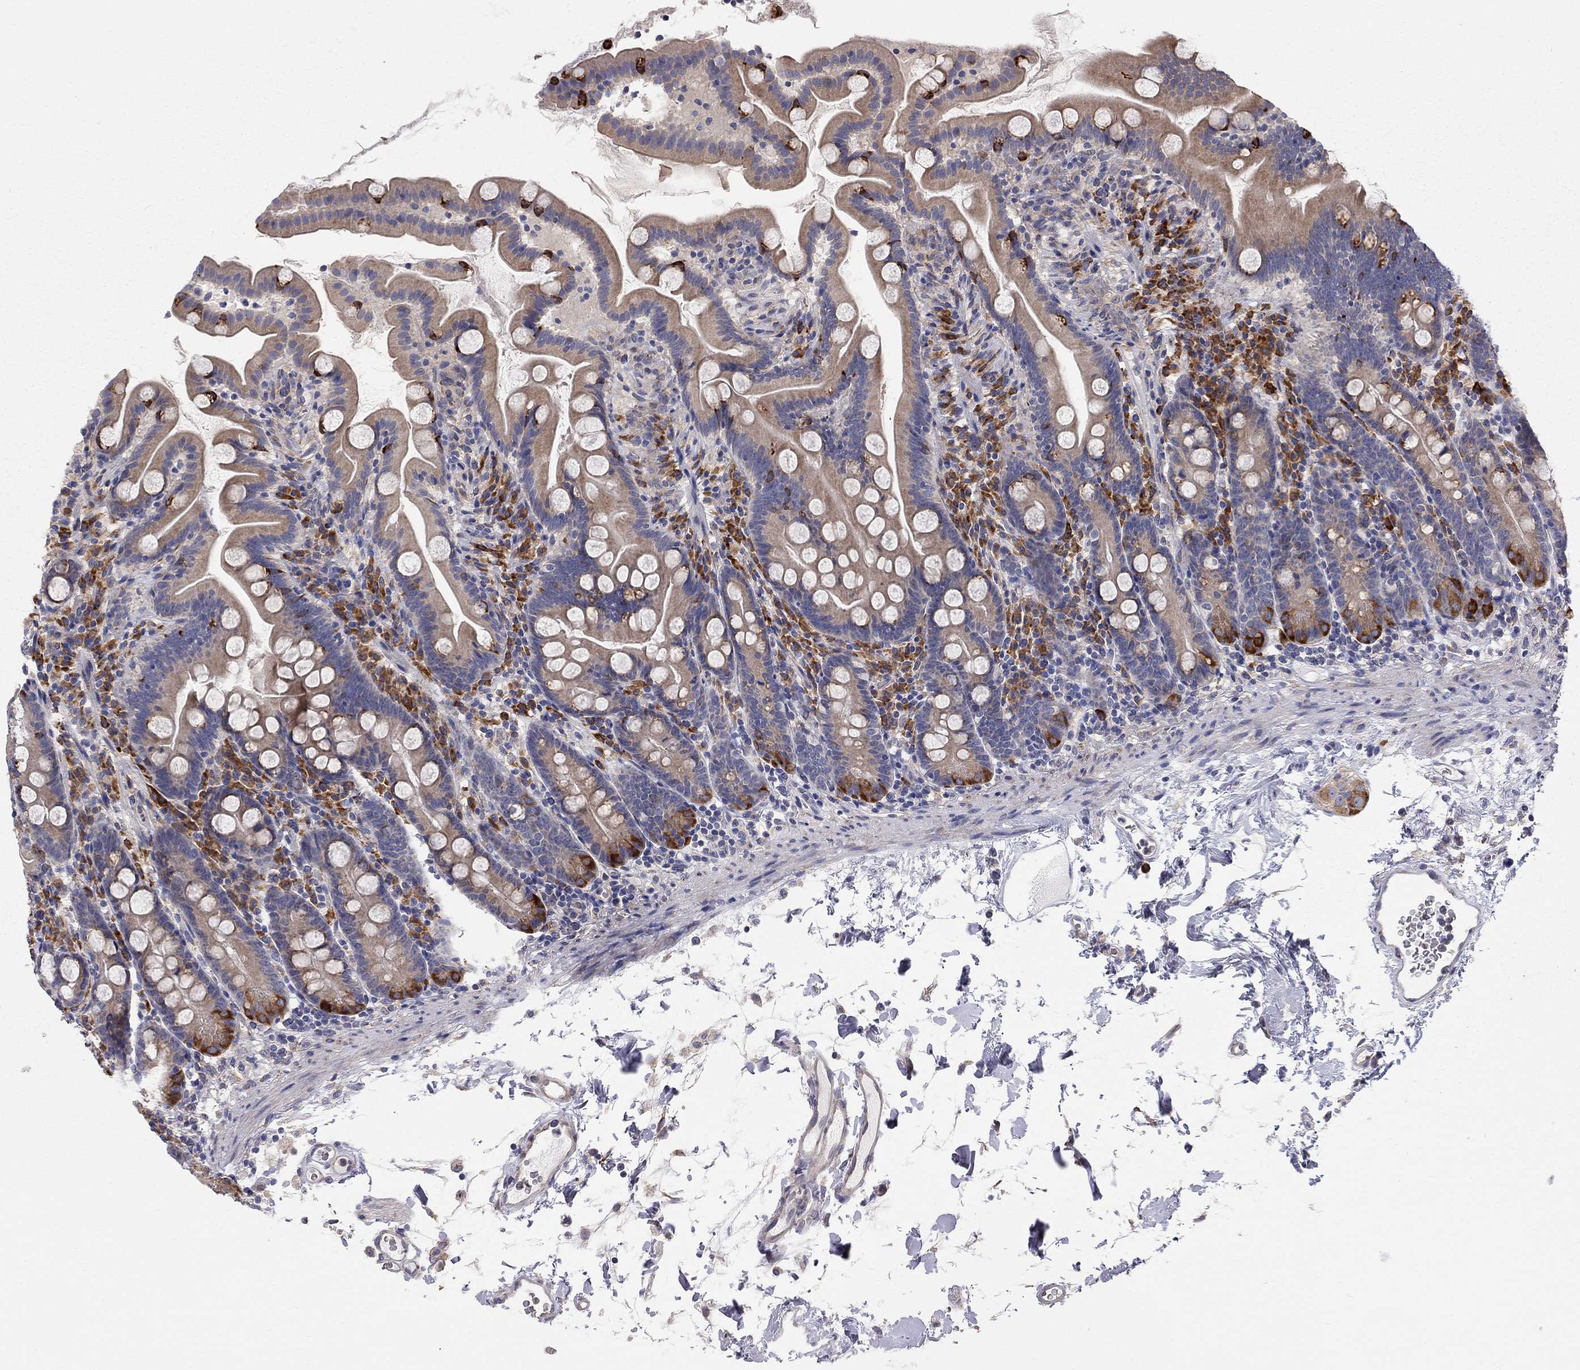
{"staining": {"intensity": "strong", "quantity": "<25%", "location": "cytoplasmic/membranous"}, "tissue": "small intestine", "cell_type": "Glandular cells", "image_type": "normal", "snomed": [{"axis": "morphology", "description": "Normal tissue, NOS"}, {"axis": "topography", "description": "Small intestine"}], "caption": "Immunohistochemical staining of unremarkable human small intestine shows medium levels of strong cytoplasmic/membranous expression in approximately <25% of glandular cells. Ihc stains the protein in brown and the nuclei are stained blue.", "gene": "CASTOR1", "patient": {"sex": "female", "age": 44}}